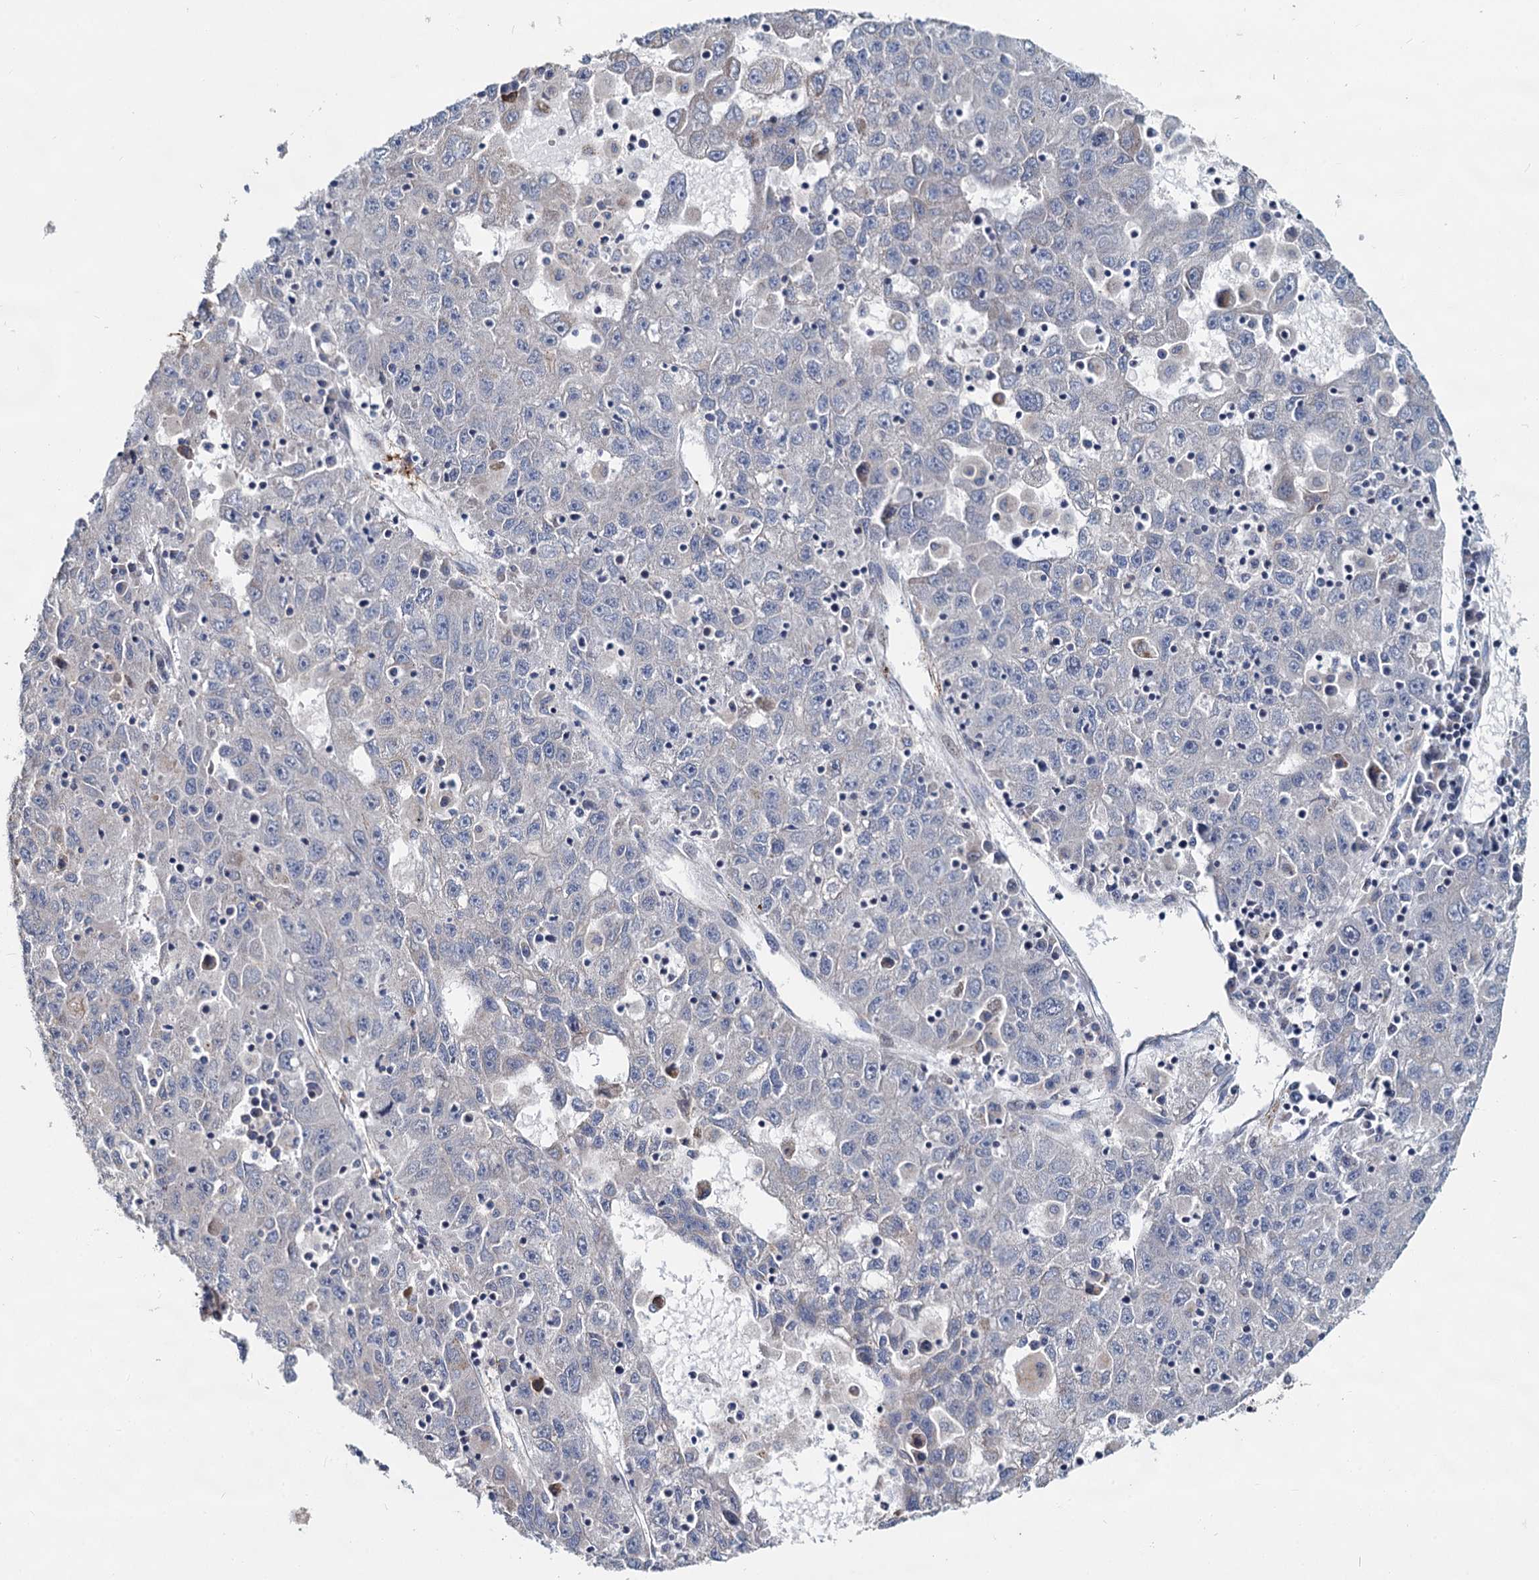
{"staining": {"intensity": "negative", "quantity": "none", "location": "none"}, "tissue": "liver cancer", "cell_type": "Tumor cells", "image_type": "cancer", "snomed": [{"axis": "morphology", "description": "Carcinoma, Hepatocellular, NOS"}, {"axis": "topography", "description": "Liver"}], "caption": "Immunohistochemistry image of human liver cancer stained for a protein (brown), which shows no positivity in tumor cells.", "gene": "DCUN1D2", "patient": {"sex": "male", "age": 49}}